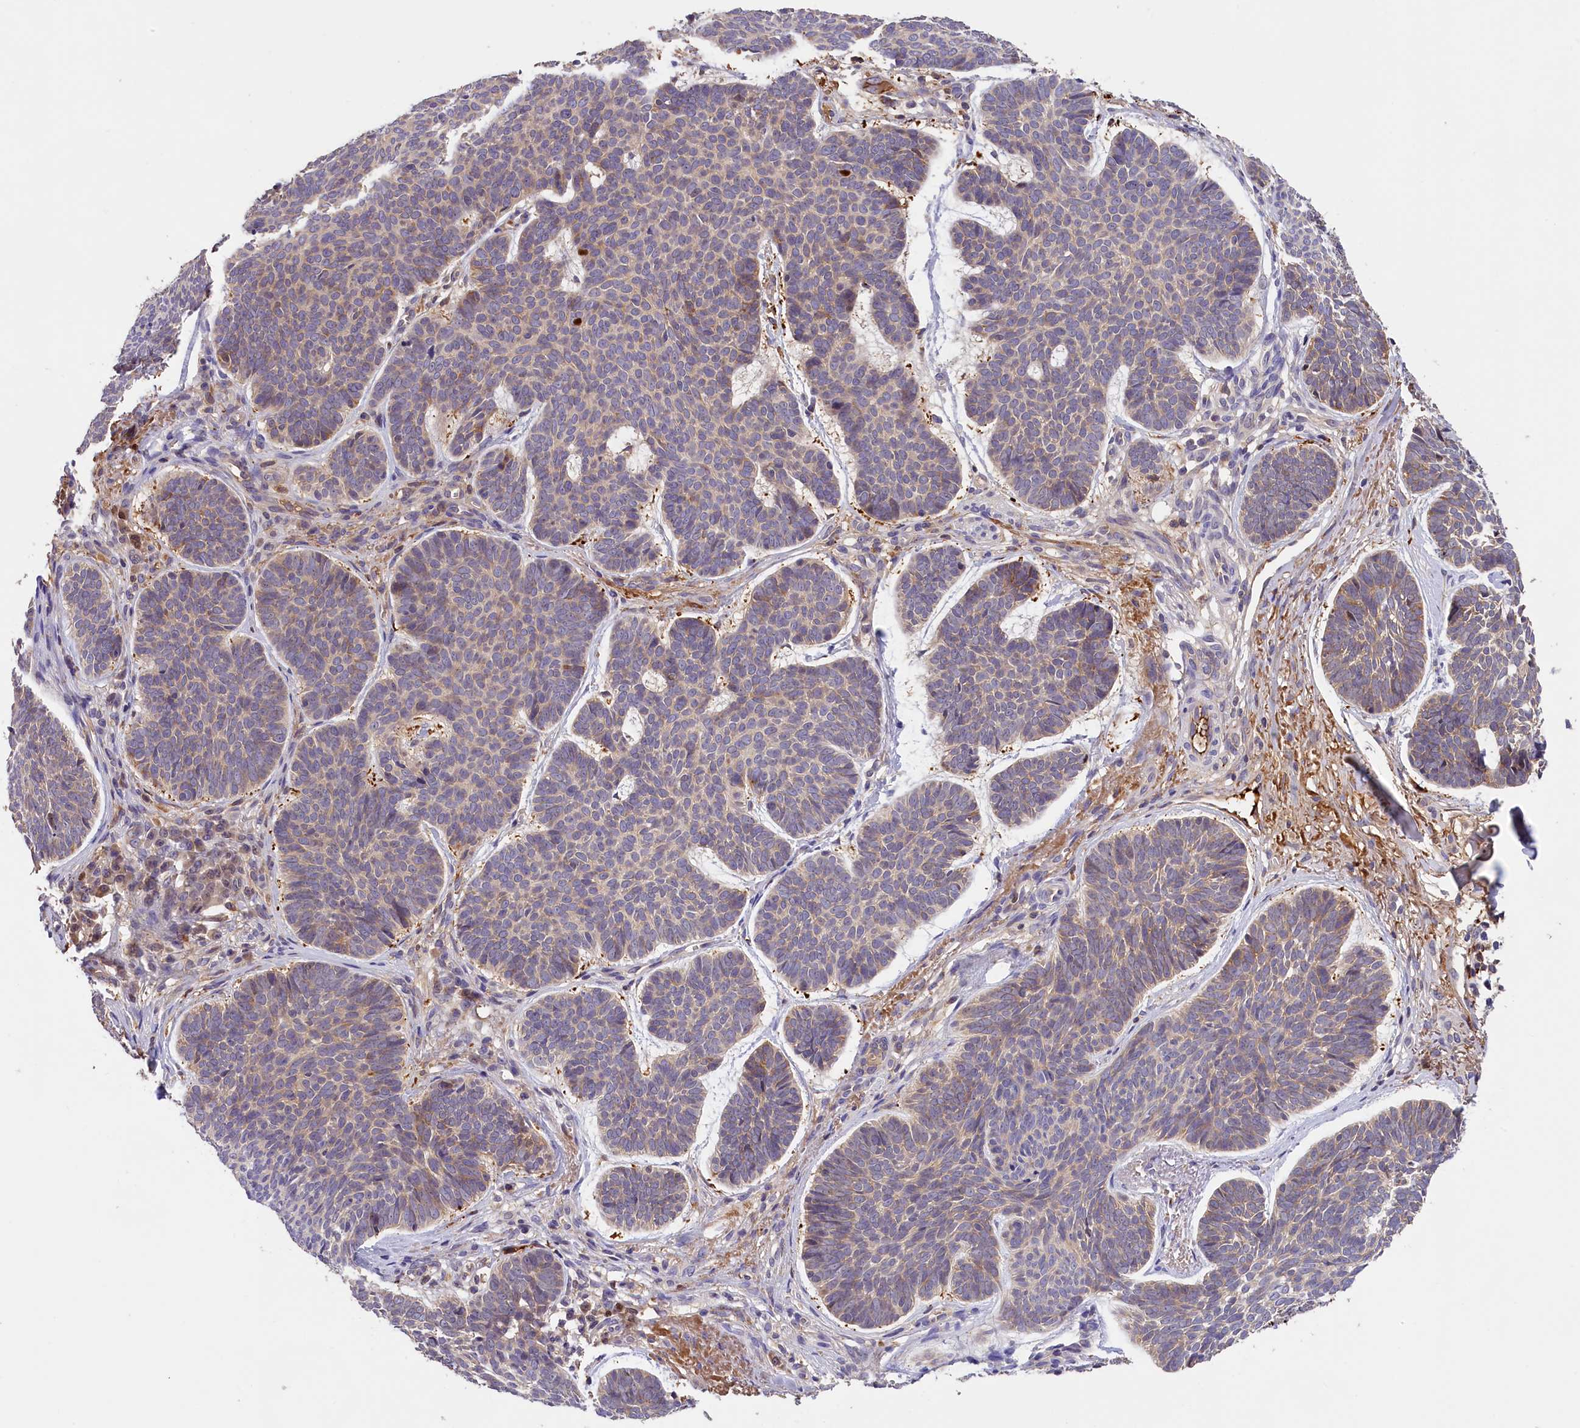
{"staining": {"intensity": "weak", "quantity": "<25%", "location": "cytoplasmic/membranous"}, "tissue": "skin cancer", "cell_type": "Tumor cells", "image_type": "cancer", "snomed": [{"axis": "morphology", "description": "Basal cell carcinoma"}, {"axis": "topography", "description": "Skin"}], "caption": "An IHC micrograph of skin basal cell carcinoma is shown. There is no staining in tumor cells of skin basal cell carcinoma.", "gene": "PHAF1", "patient": {"sex": "female", "age": 74}}